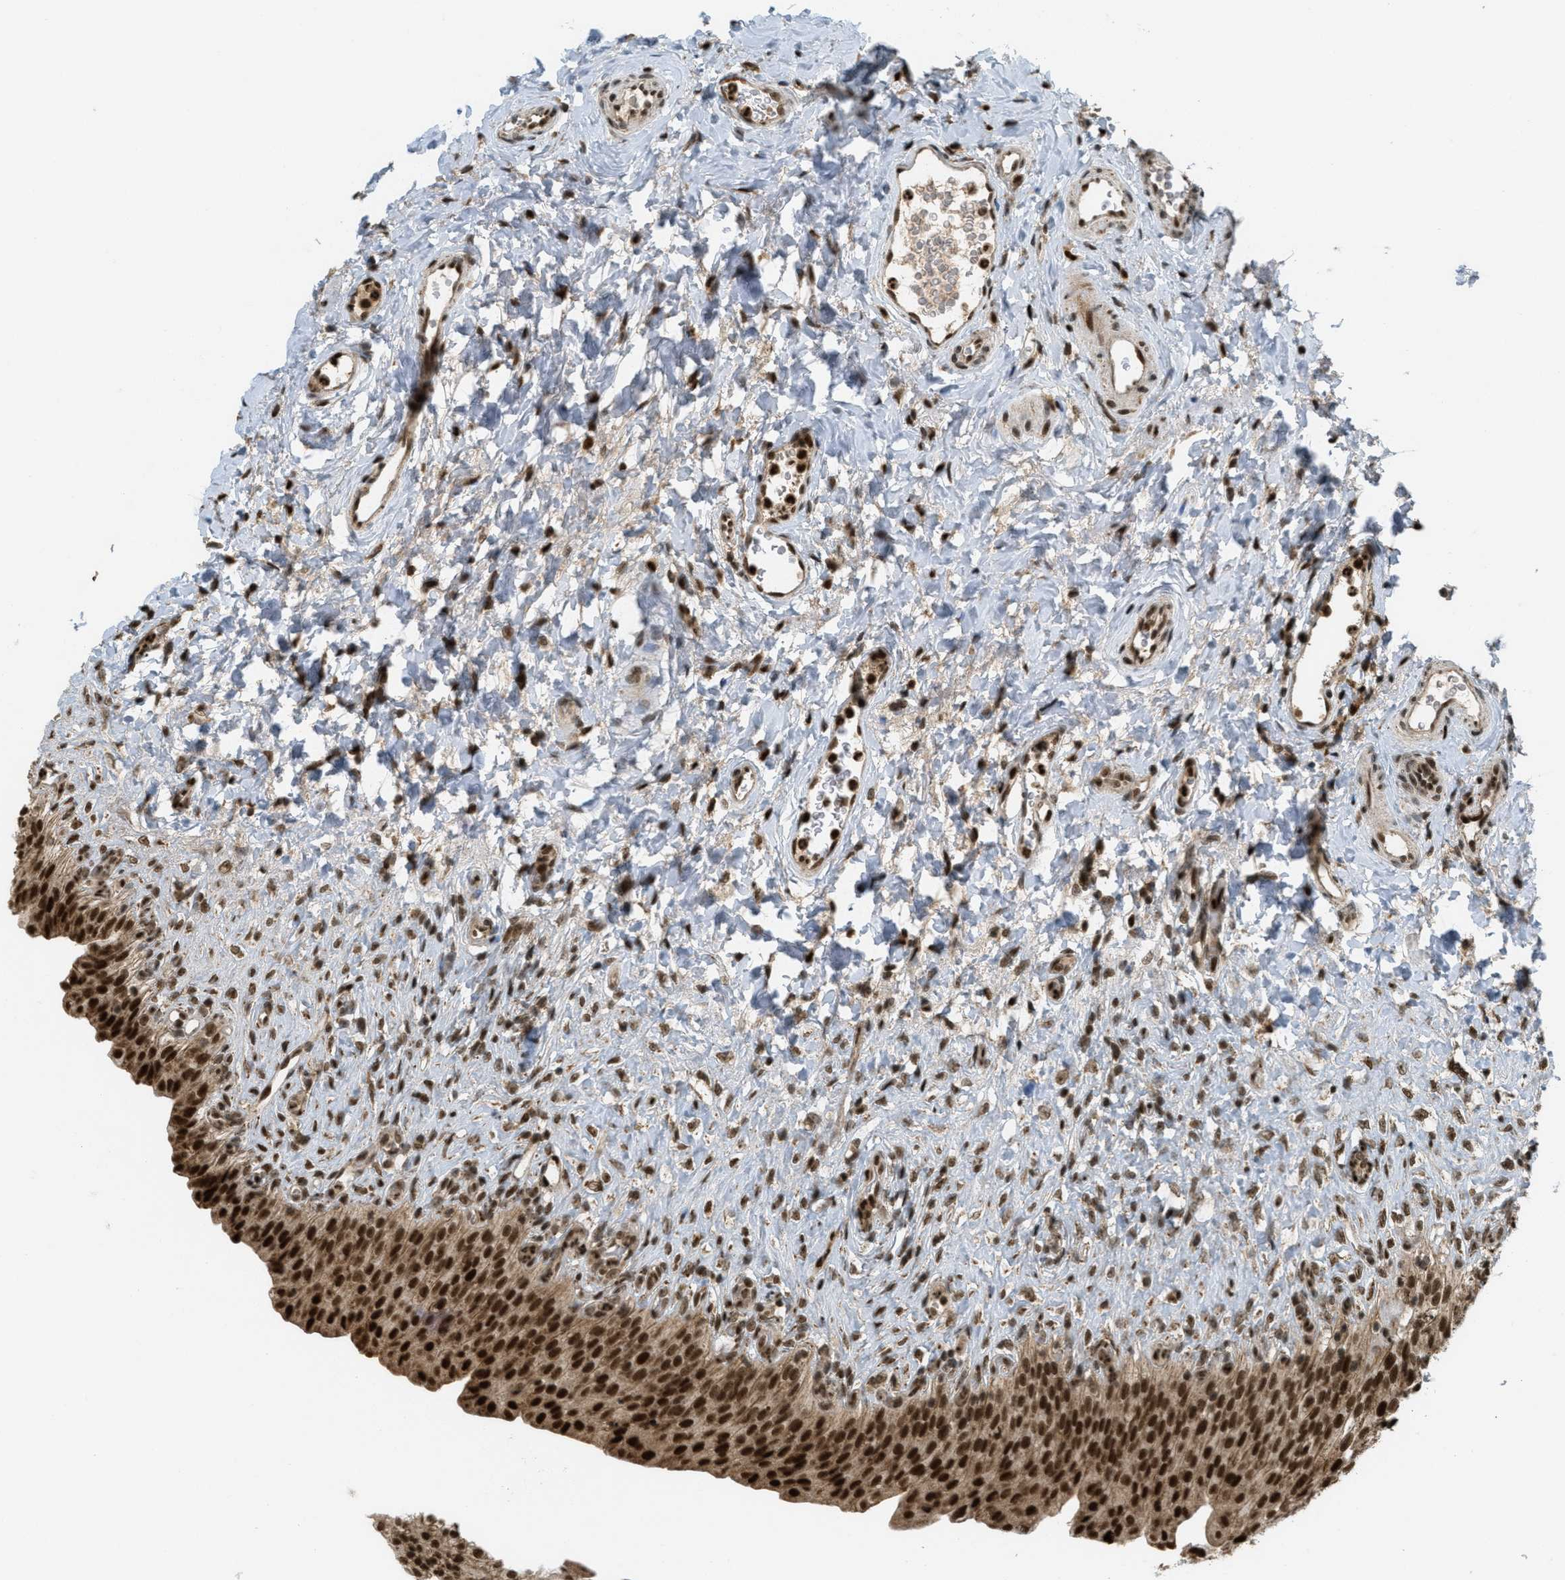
{"staining": {"intensity": "strong", "quantity": ">75%", "location": "cytoplasmic/membranous,nuclear"}, "tissue": "urinary bladder", "cell_type": "Urothelial cells", "image_type": "normal", "snomed": [{"axis": "morphology", "description": "Urothelial carcinoma, High grade"}, {"axis": "topography", "description": "Urinary bladder"}], "caption": "Benign urinary bladder displays strong cytoplasmic/membranous,nuclear positivity in approximately >75% of urothelial cells Nuclei are stained in blue..", "gene": "TLK1", "patient": {"sex": "male", "age": 46}}